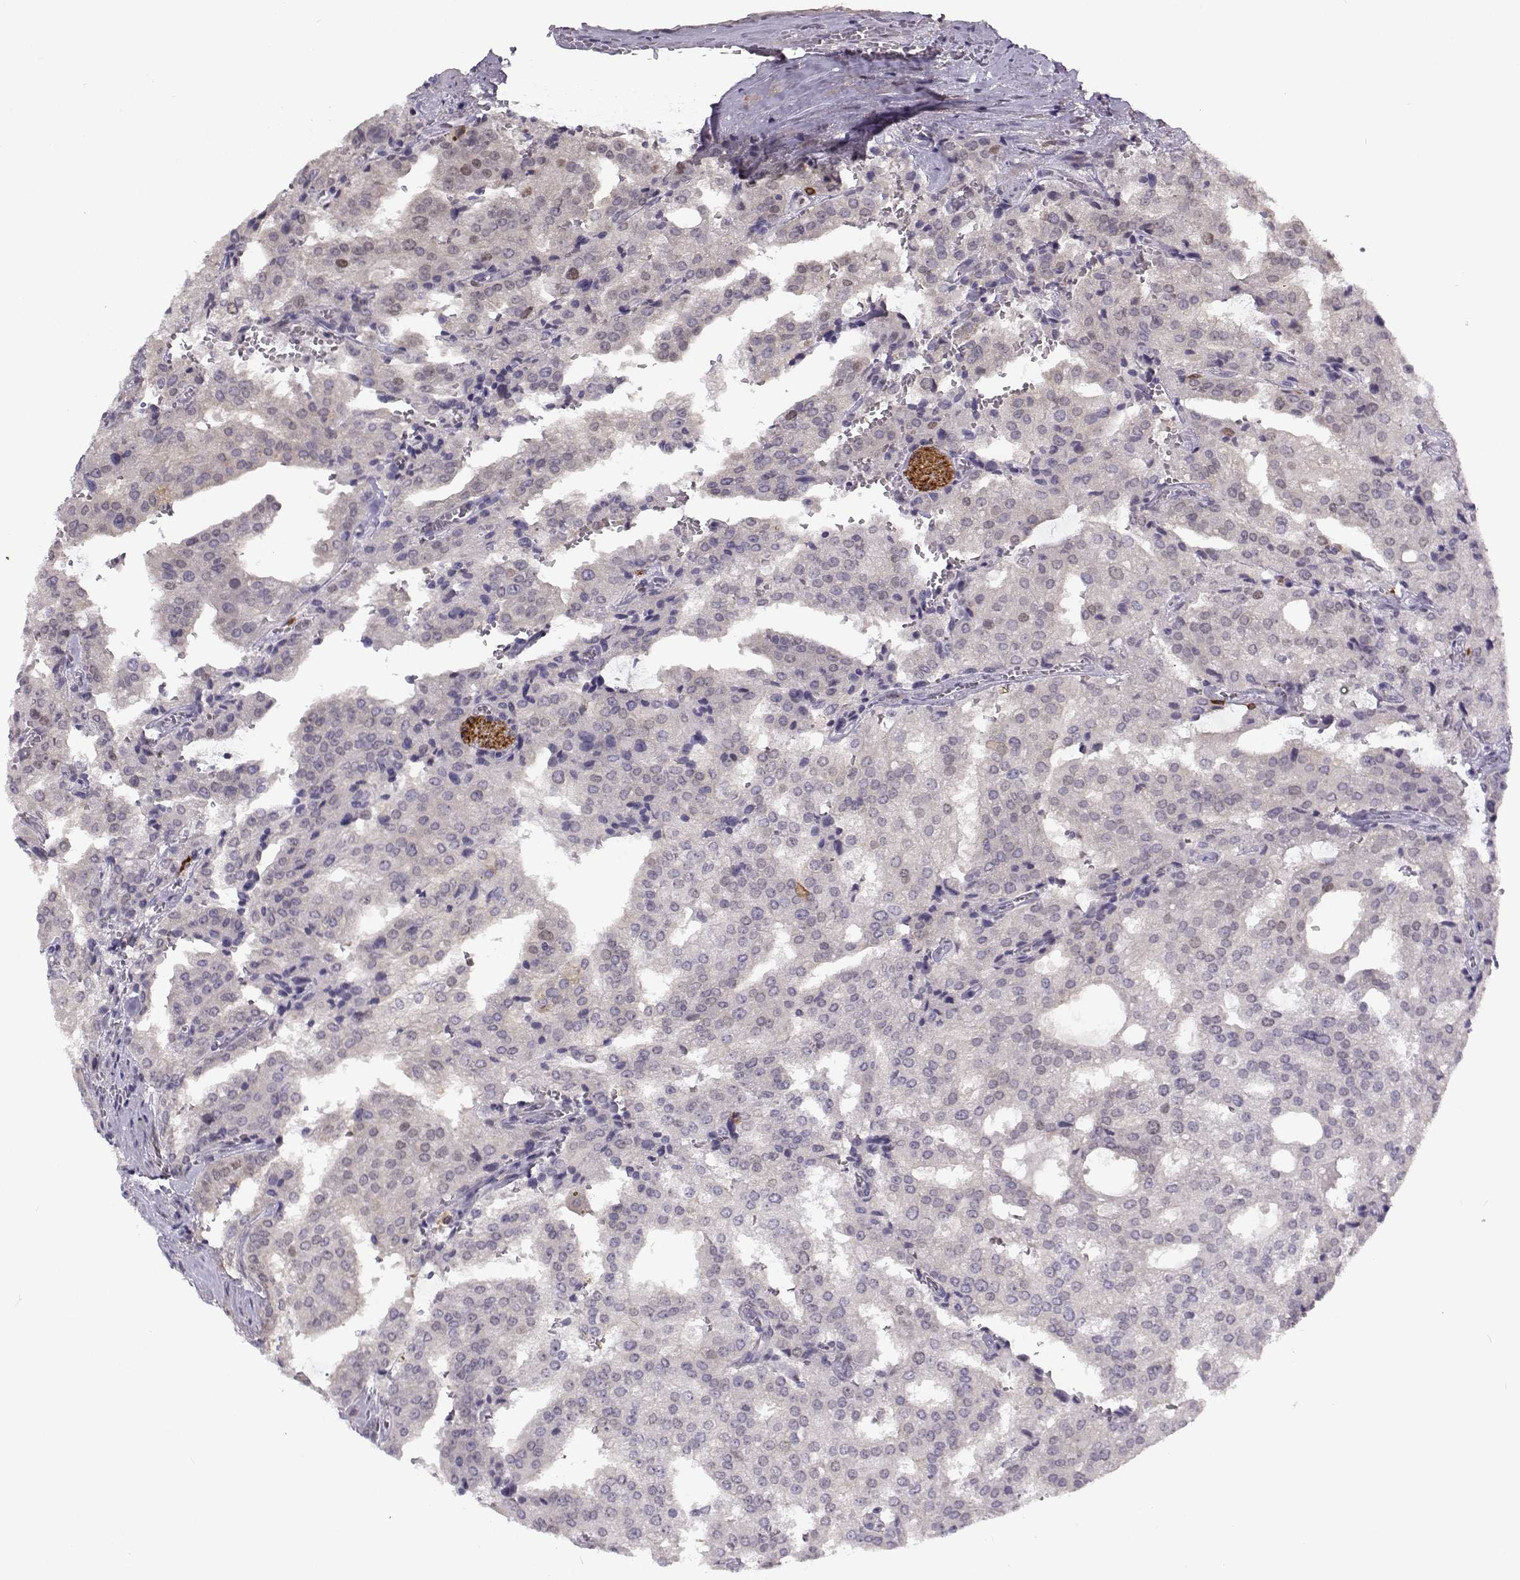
{"staining": {"intensity": "negative", "quantity": "none", "location": "none"}, "tissue": "prostate cancer", "cell_type": "Tumor cells", "image_type": "cancer", "snomed": [{"axis": "morphology", "description": "Adenocarcinoma, High grade"}, {"axis": "topography", "description": "Prostate"}], "caption": "This is an immunohistochemistry photomicrograph of prostate cancer. There is no expression in tumor cells.", "gene": "BACH1", "patient": {"sex": "male", "age": 68}}